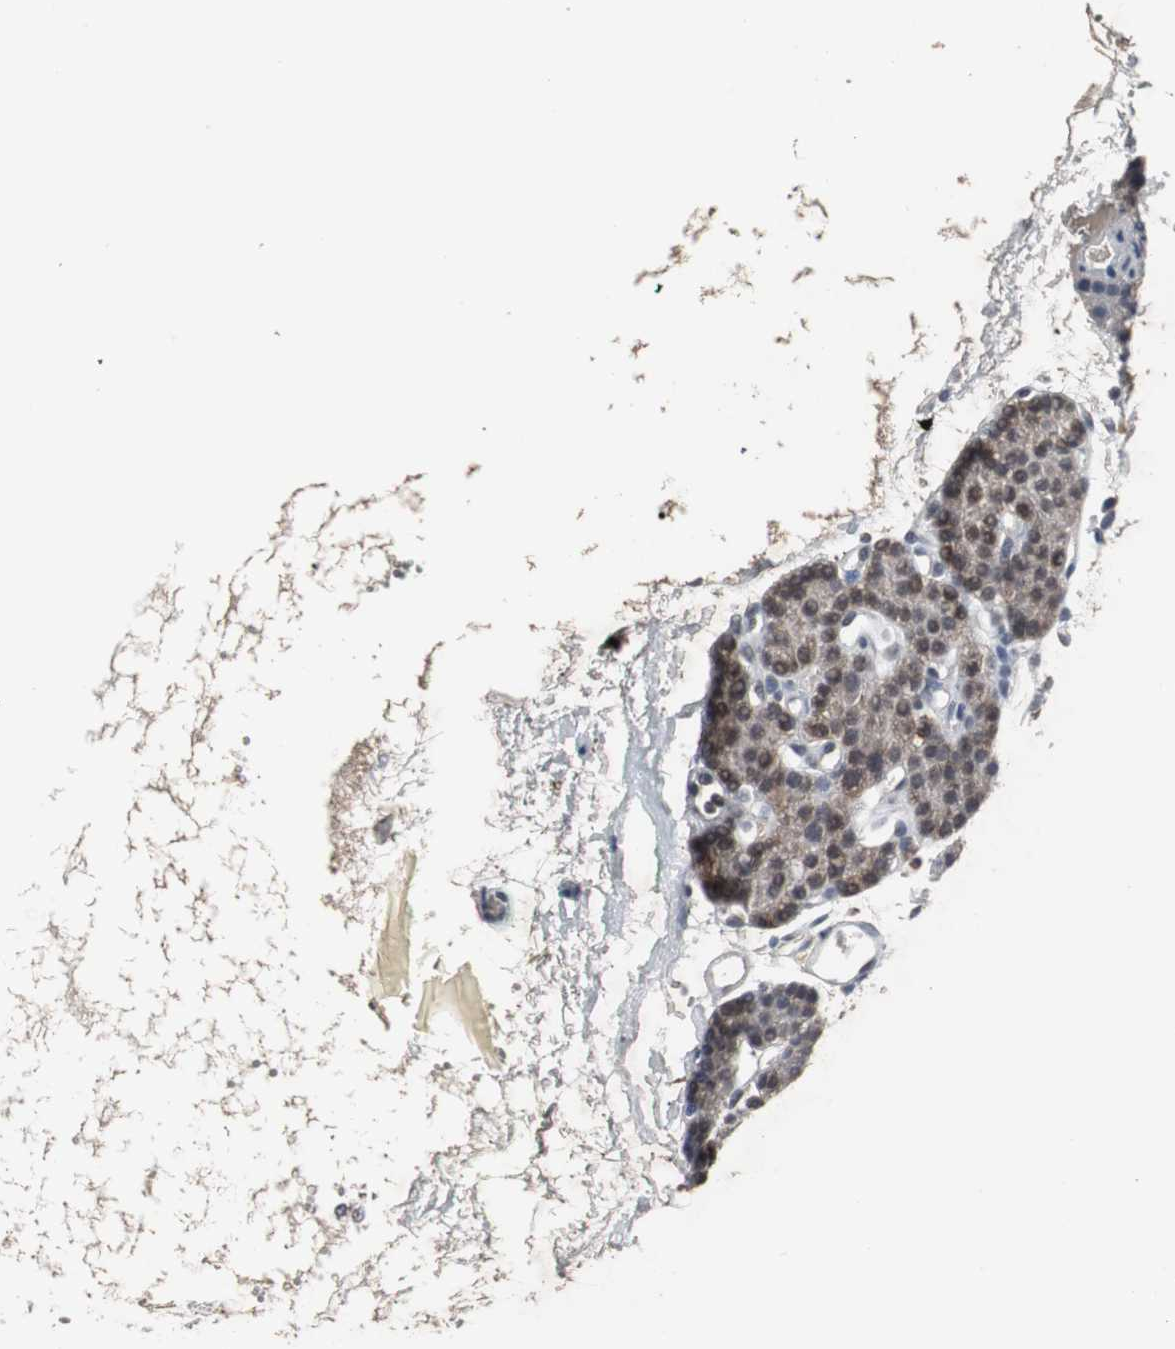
{"staining": {"intensity": "weak", "quantity": ">75%", "location": "cytoplasmic/membranous"}, "tissue": "parathyroid gland", "cell_type": "Glandular cells", "image_type": "normal", "snomed": [{"axis": "morphology", "description": "Normal tissue, NOS"}, {"axis": "topography", "description": "Parathyroid gland"}], "caption": "Parathyroid gland stained for a protein reveals weak cytoplasmic/membranous positivity in glandular cells.", "gene": "ACAA1", "patient": {"sex": "male", "age": 25}}